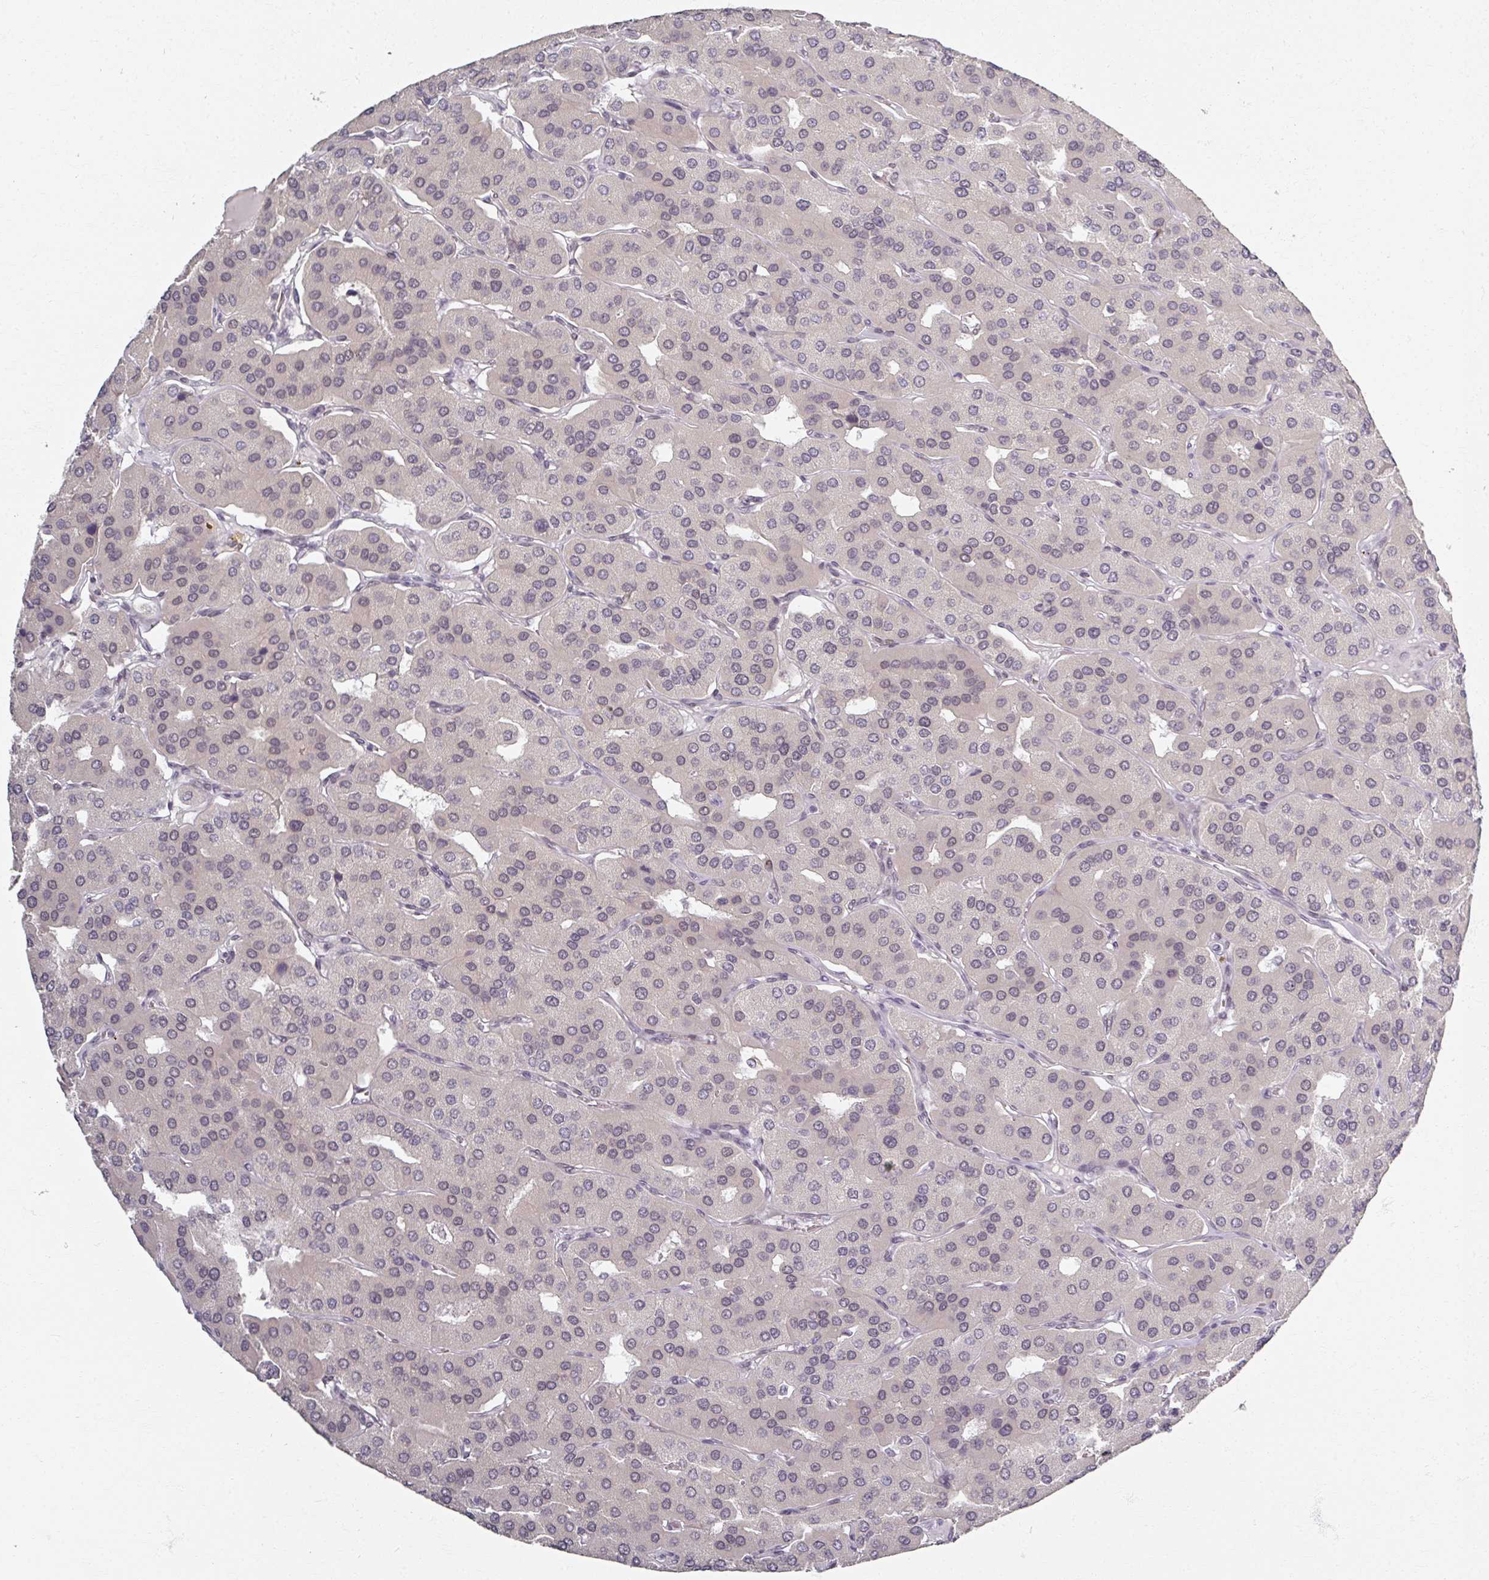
{"staining": {"intensity": "negative", "quantity": "none", "location": "none"}, "tissue": "parathyroid gland", "cell_type": "Glandular cells", "image_type": "normal", "snomed": [{"axis": "morphology", "description": "Normal tissue, NOS"}, {"axis": "morphology", "description": "Adenoma, NOS"}, {"axis": "topography", "description": "Parathyroid gland"}], "caption": "Protein analysis of benign parathyroid gland reveals no significant expression in glandular cells.", "gene": "RIPOR3", "patient": {"sex": "female", "age": 86}}